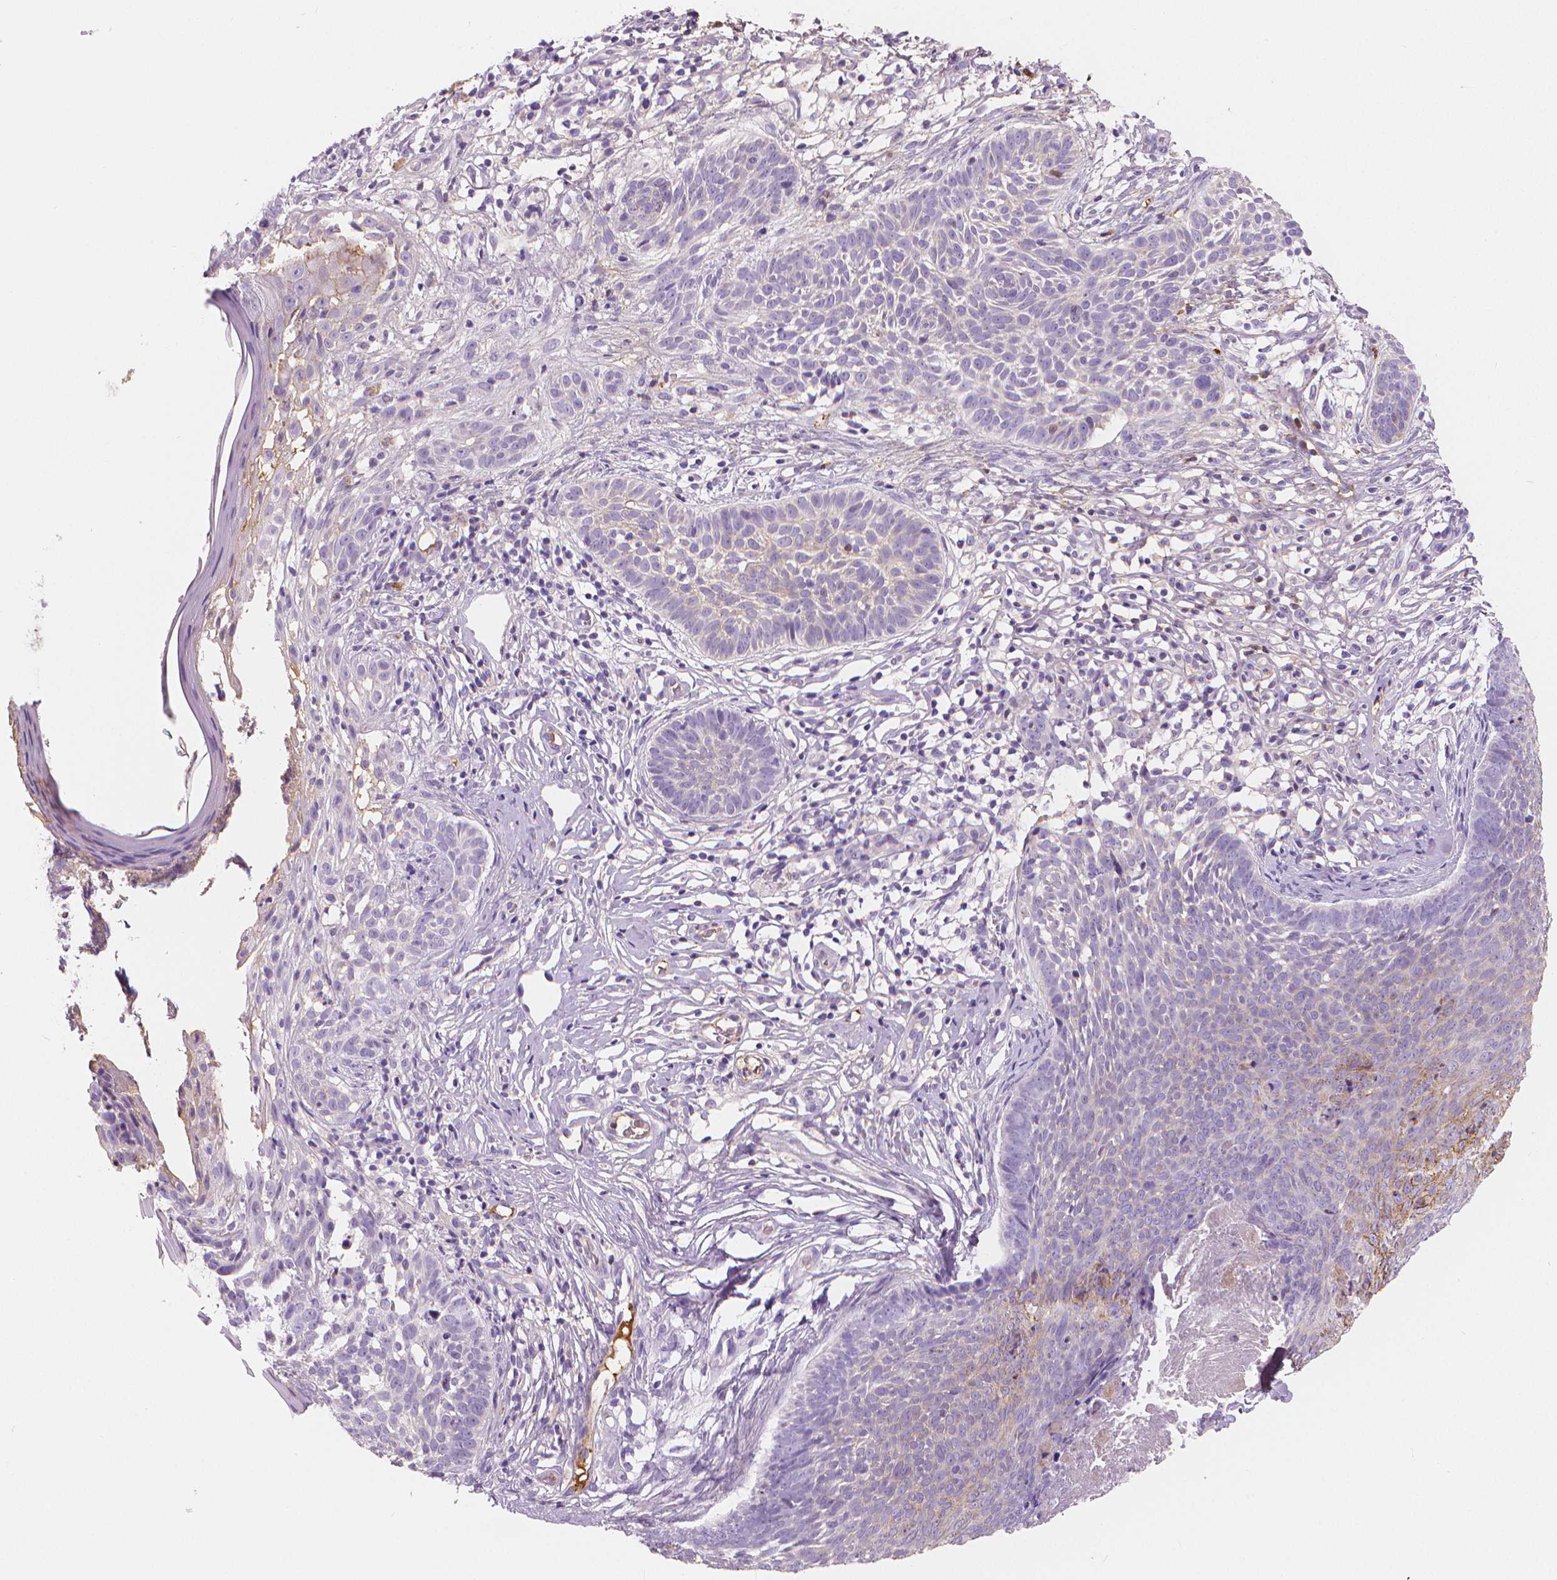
{"staining": {"intensity": "moderate", "quantity": "<25%", "location": "cytoplasmic/membranous"}, "tissue": "skin cancer", "cell_type": "Tumor cells", "image_type": "cancer", "snomed": [{"axis": "morphology", "description": "Basal cell carcinoma"}, {"axis": "topography", "description": "Skin"}], "caption": "Immunohistochemical staining of human skin cancer (basal cell carcinoma) shows low levels of moderate cytoplasmic/membranous expression in about <25% of tumor cells.", "gene": "APOA4", "patient": {"sex": "male", "age": 85}}